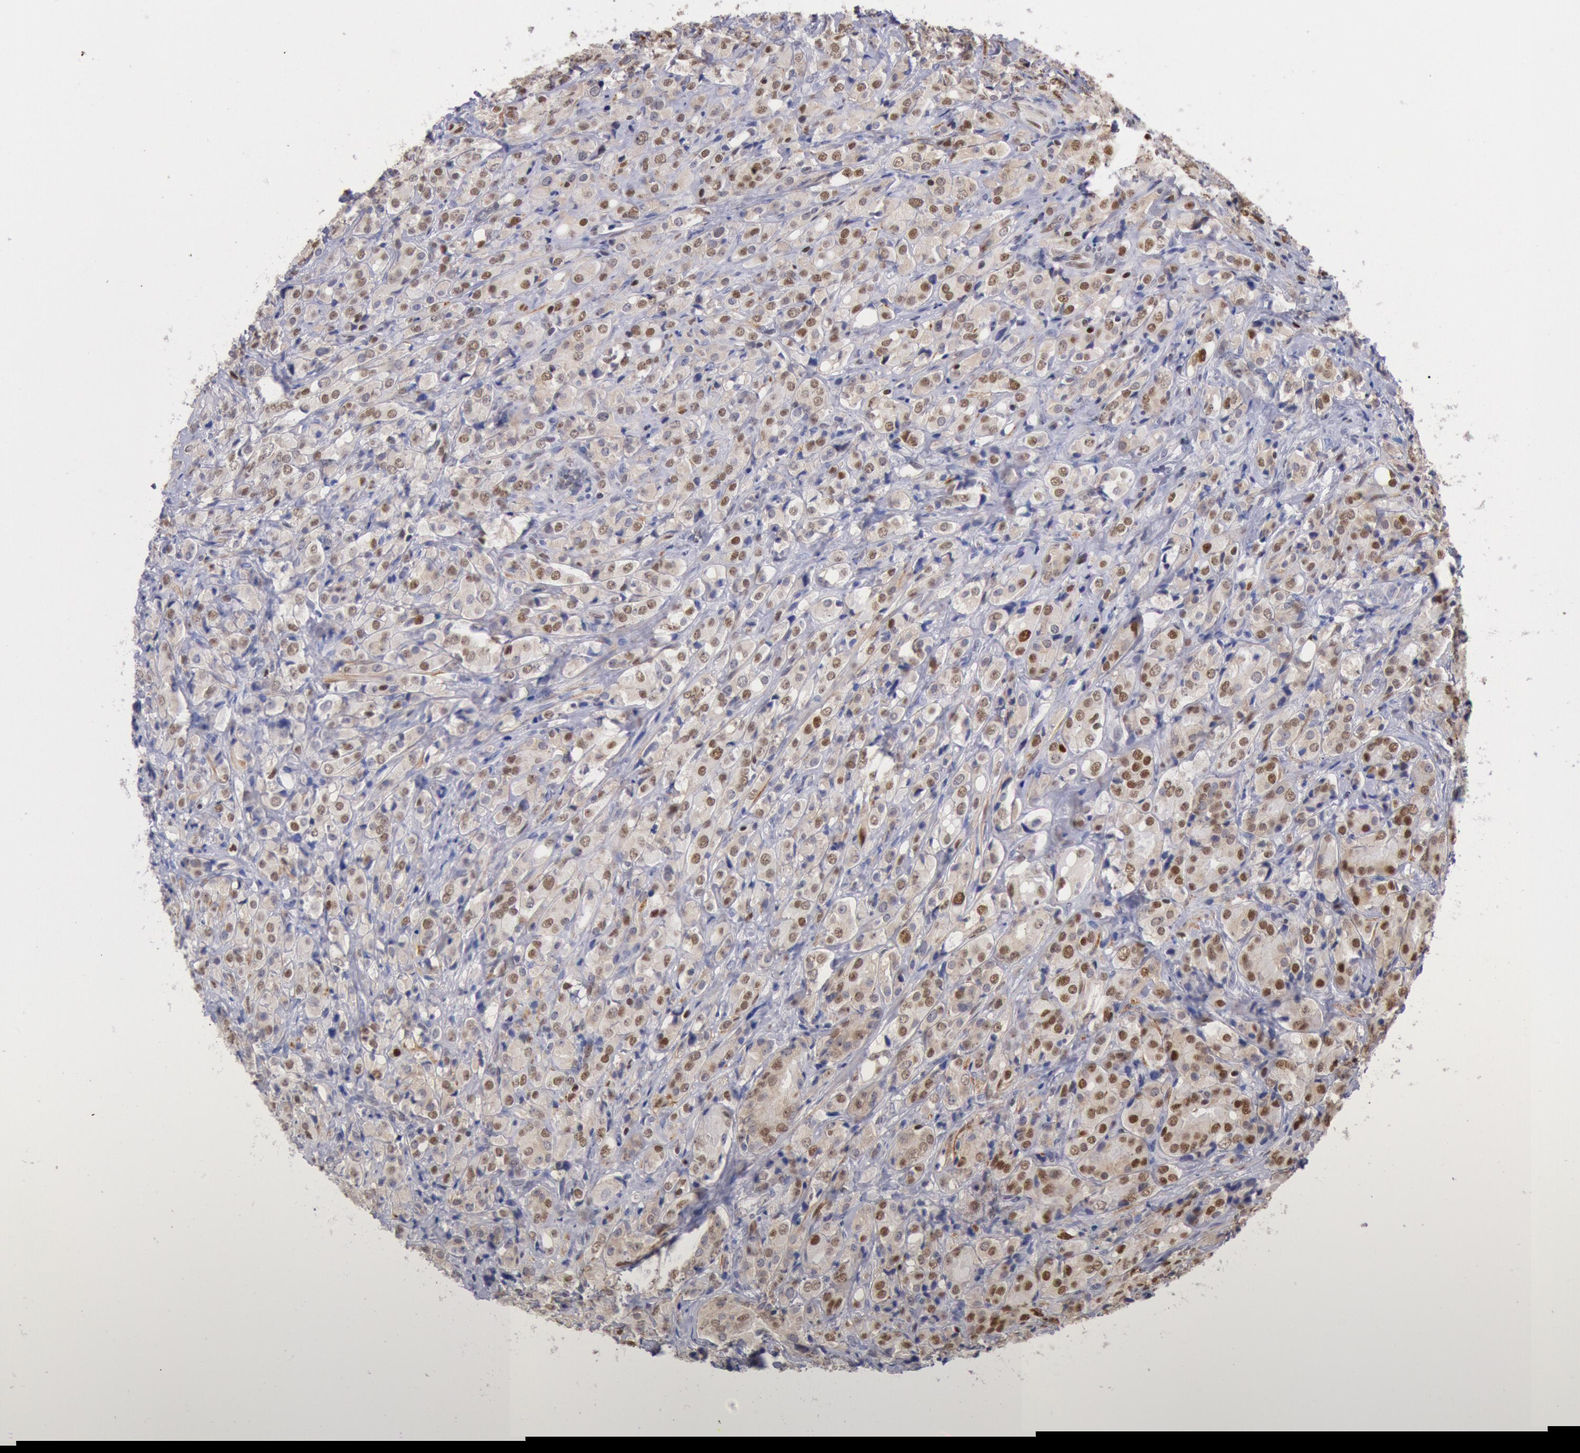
{"staining": {"intensity": "moderate", "quantity": "25%-75%", "location": "nuclear"}, "tissue": "prostate cancer", "cell_type": "Tumor cells", "image_type": "cancer", "snomed": [{"axis": "morphology", "description": "Adenocarcinoma, High grade"}, {"axis": "topography", "description": "Prostate"}], "caption": "The image reveals staining of high-grade adenocarcinoma (prostate), revealing moderate nuclear protein staining (brown color) within tumor cells.", "gene": "RPS6KA5", "patient": {"sex": "male", "age": 68}}